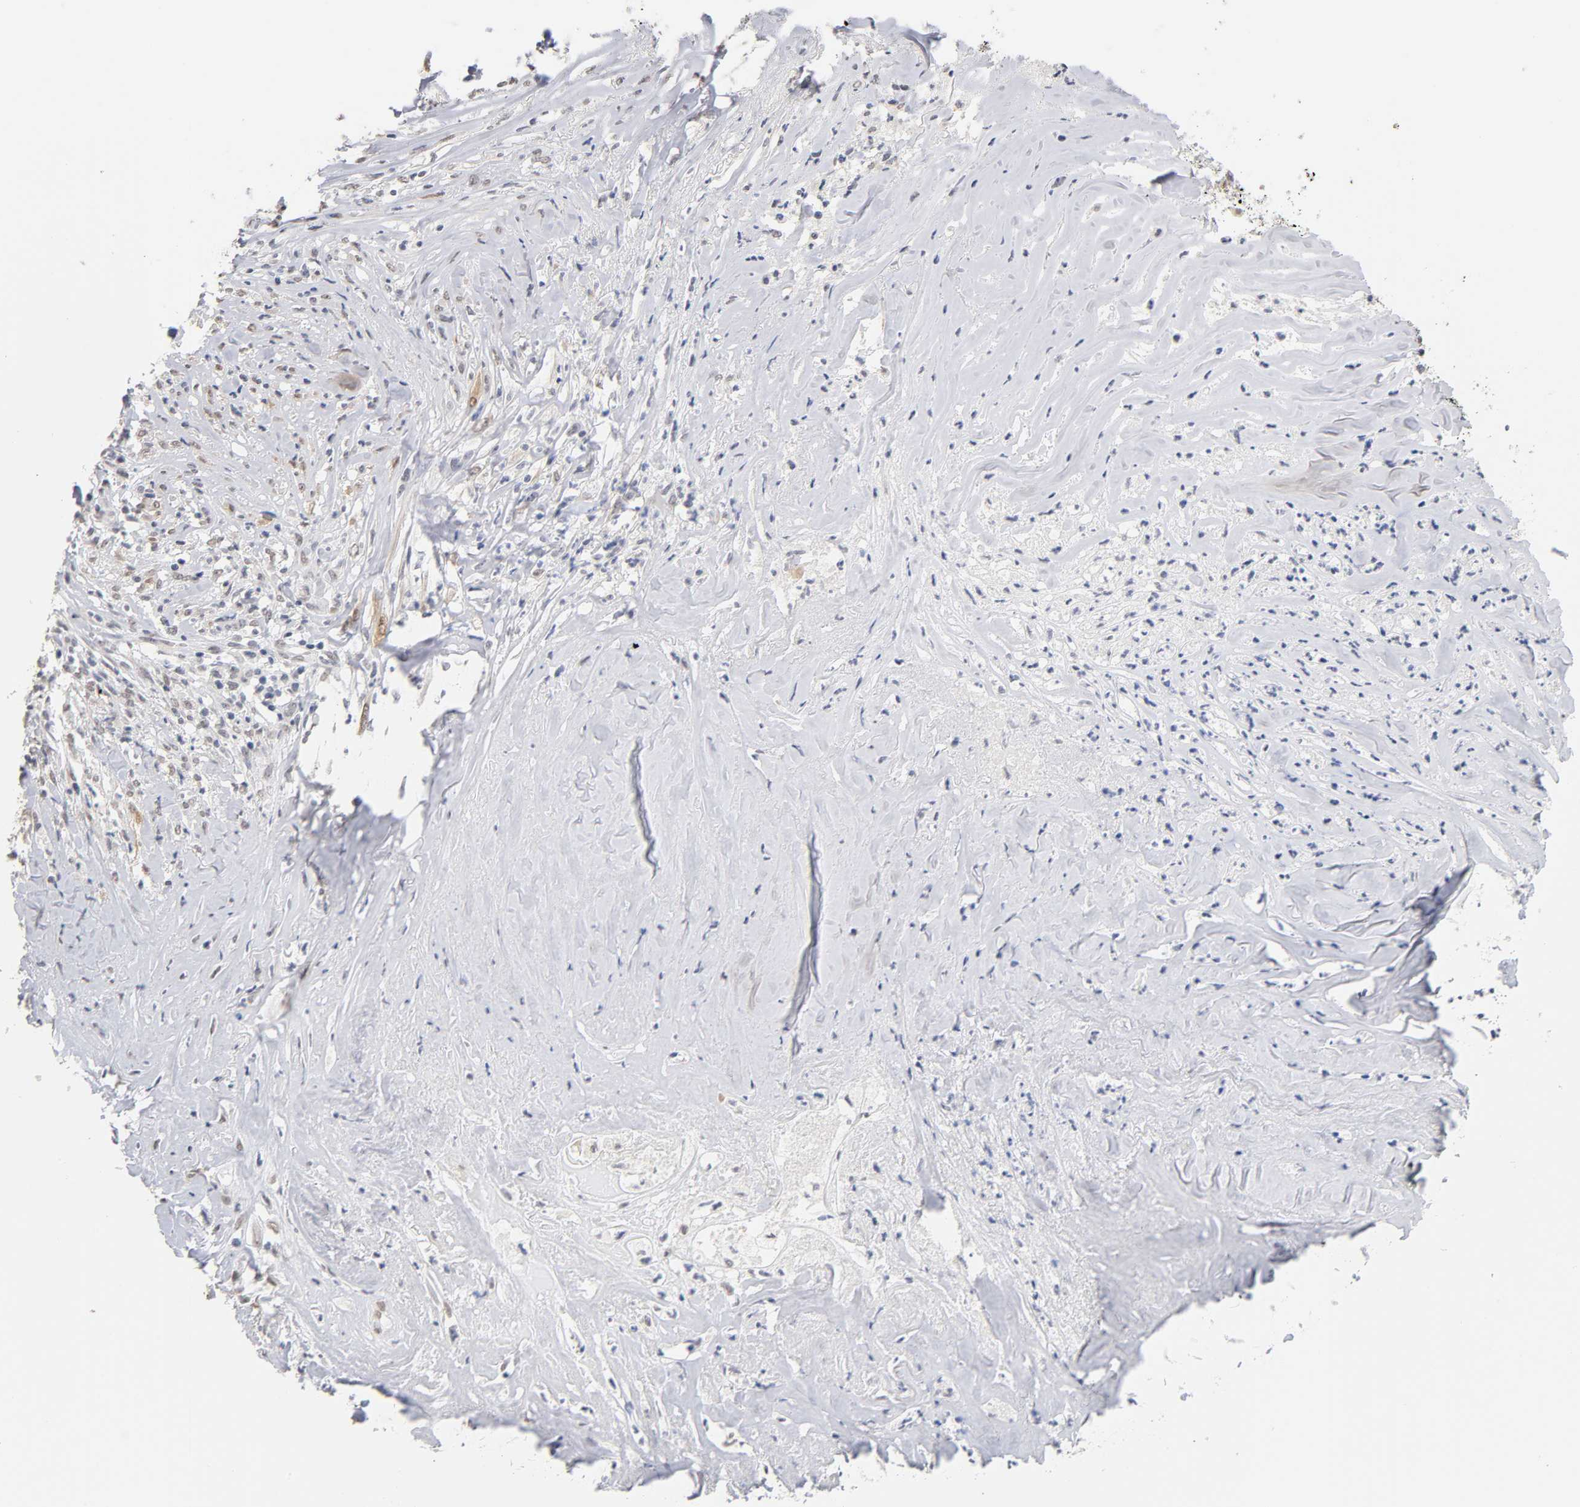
{"staining": {"intensity": "weak", "quantity": "<25%", "location": "cytoplasmic/membranous,nuclear"}, "tissue": "liver cancer", "cell_type": "Tumor cells", "image_type": "cancer", "snomed": [{"axis": "morphology", "description": "Cholangiocarcinoma"}, {"axis": "topography", "description": "Liver"}], "caption": "Tumor cells show no significant protein positivity in liver cancer.", "gene": "CRABP2", "patient": {"sex": "female", "age": 67}}